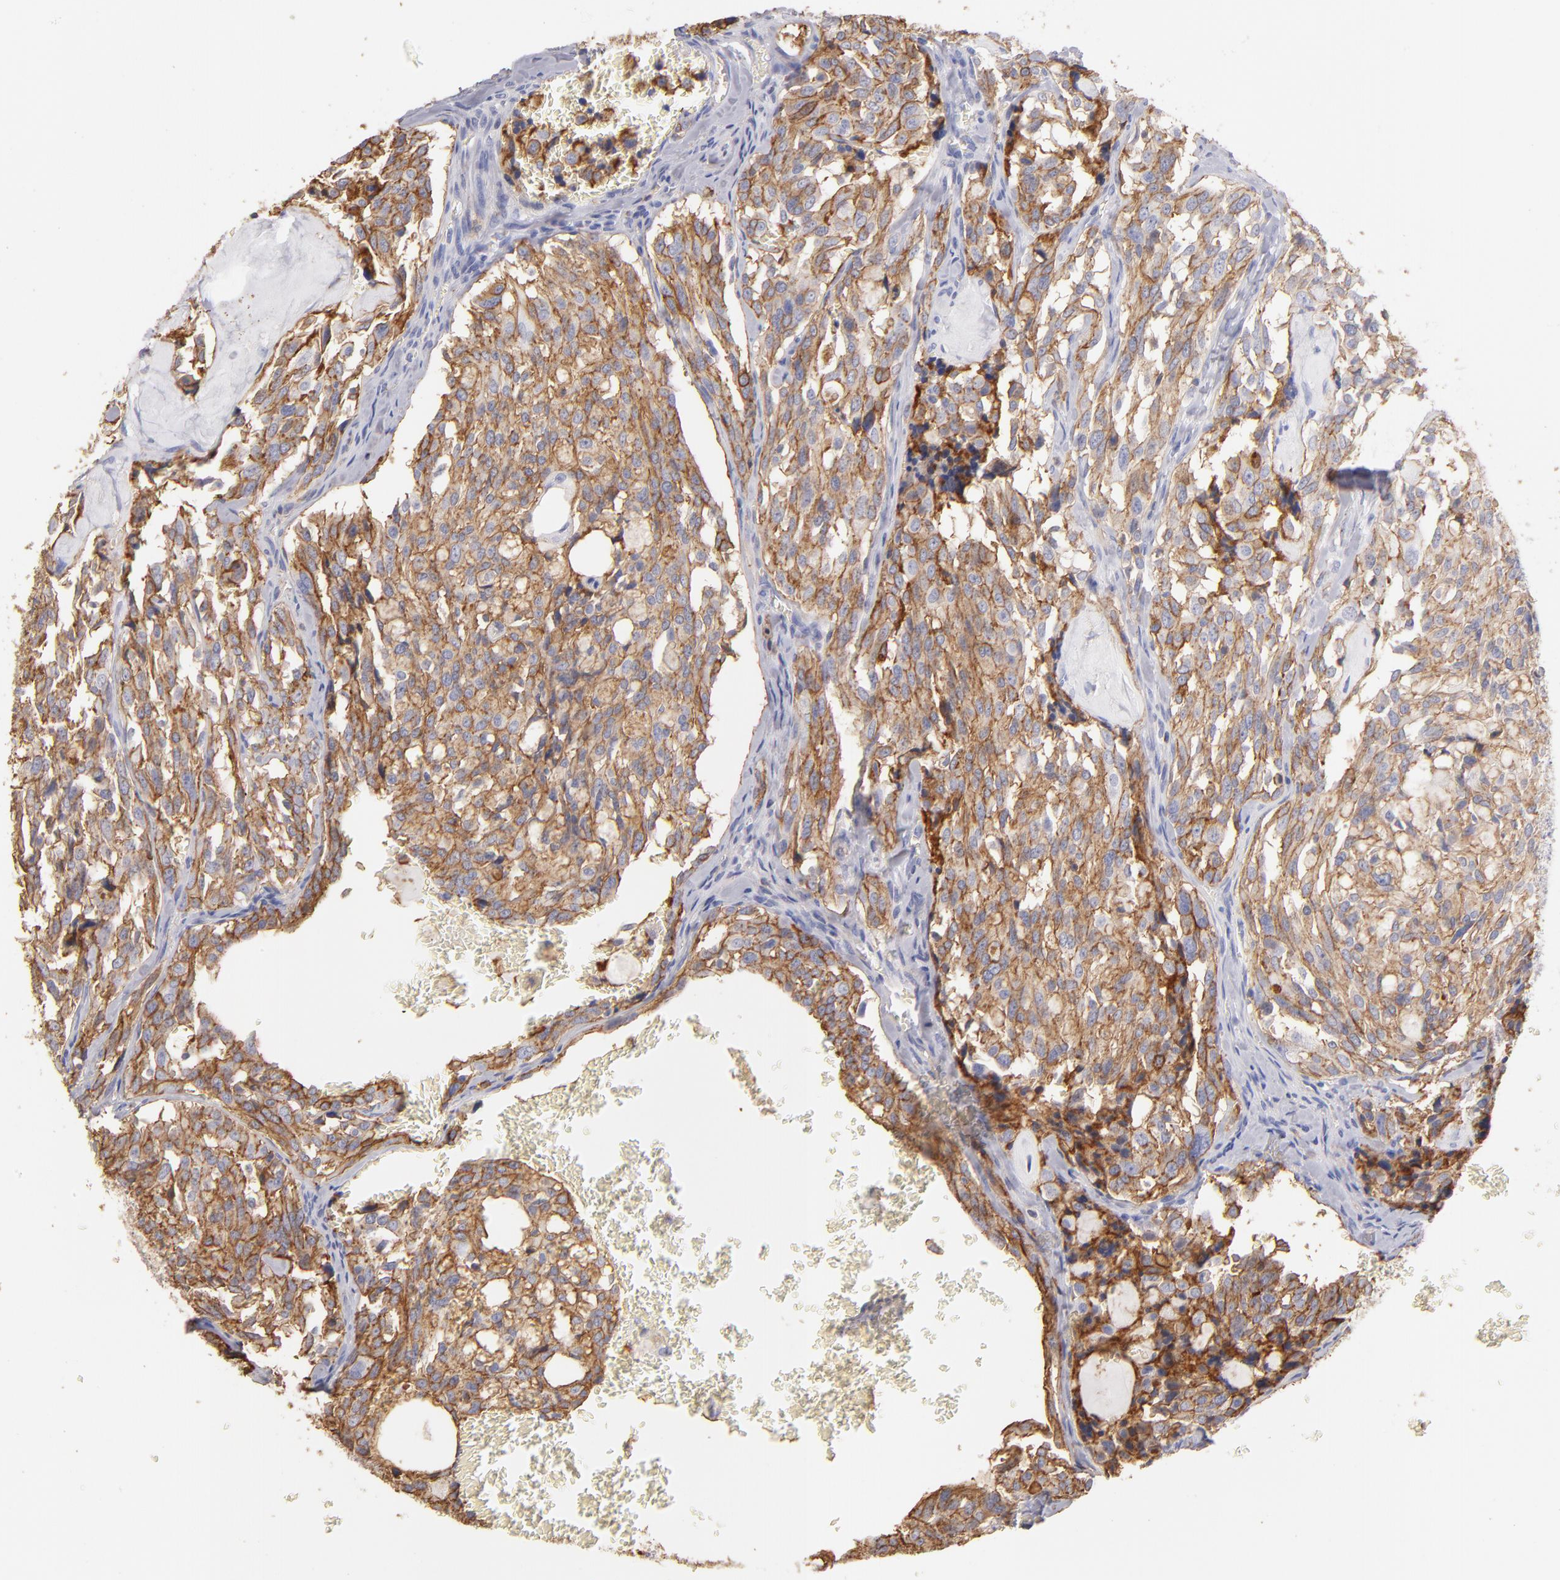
{"staining": {"intensity": "moderate", "quantity": ">75%", "location": "cytoplasmic/membranous"}, "tissue": "thyroid cancer", "cell_type": "Tumor cells", "image_type": "cancer", "snomed": [{"axis": "morphology", "description": "Carcinoma, NOS"}, {"axis": "morphology", "description": "Carcinoid, malignant, NOS"}, {"axis": "topography", "description": "Thyroid gland"}], "caption": "There is medium levels of moderate cytoplasmic/membranous positivity in tumor cells of carcinoma (thyroid), as demonstrated by immunohistochemical staining (brown color).", "gene": "ABCB1", "patient": {"sex": "male", "age": 33}}